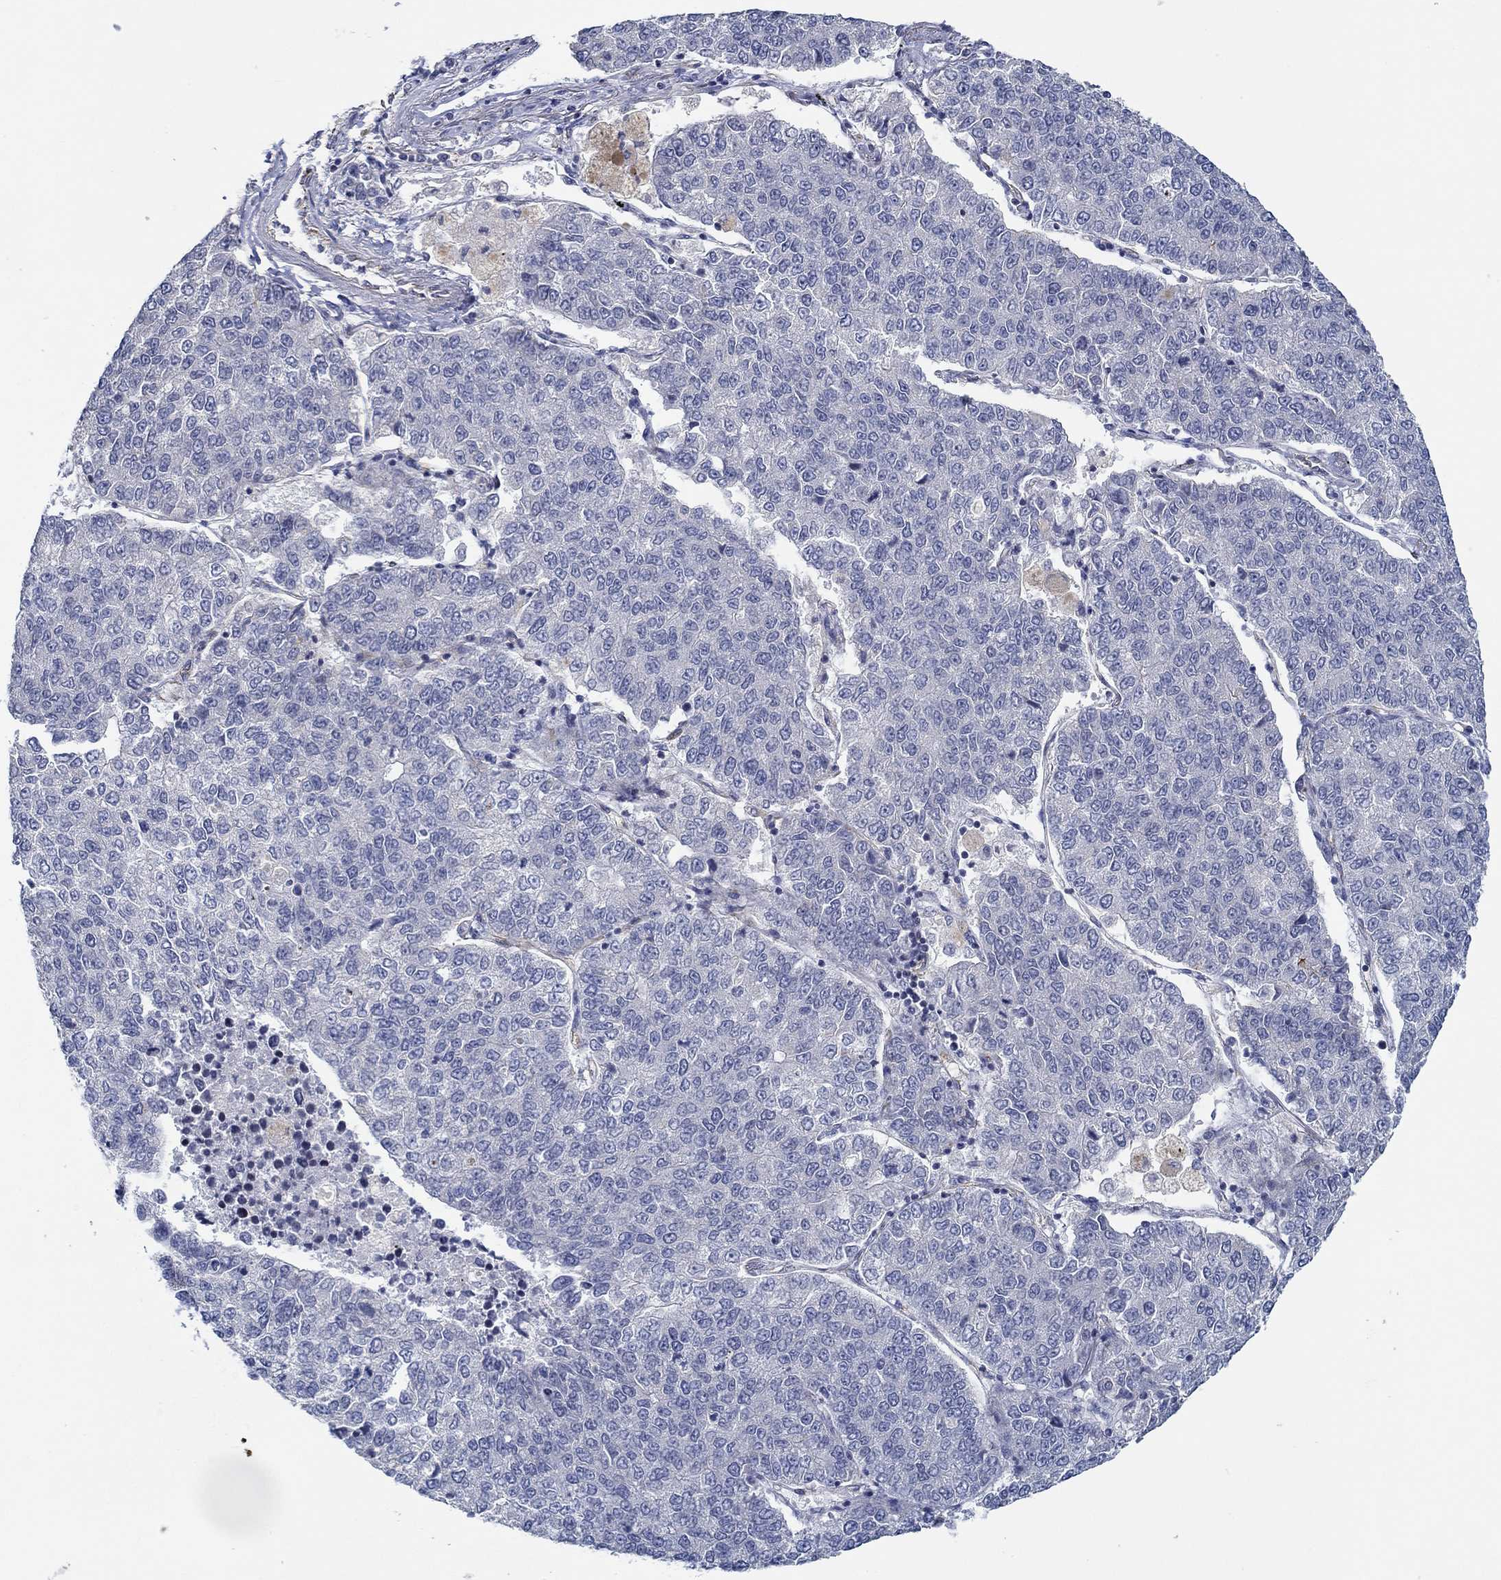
{"staining": {"intensity": "negative", "quantity": "none", "location": "none"}, "tissue": "lung cancer", "cell_type": "Tumor cells", "image_type": "cancer", "snomed": [{"axis": "morphology", "description": "Adenocarcinoma, NOS"}, {"axis": "topography", "description": "Lung"}], "caption": "IHC of human adenocarcinoma (lung) demonstrates no expression in tumor cells.", "gene": "GJA5", "patient": {"sex": "male", "age": 49}}